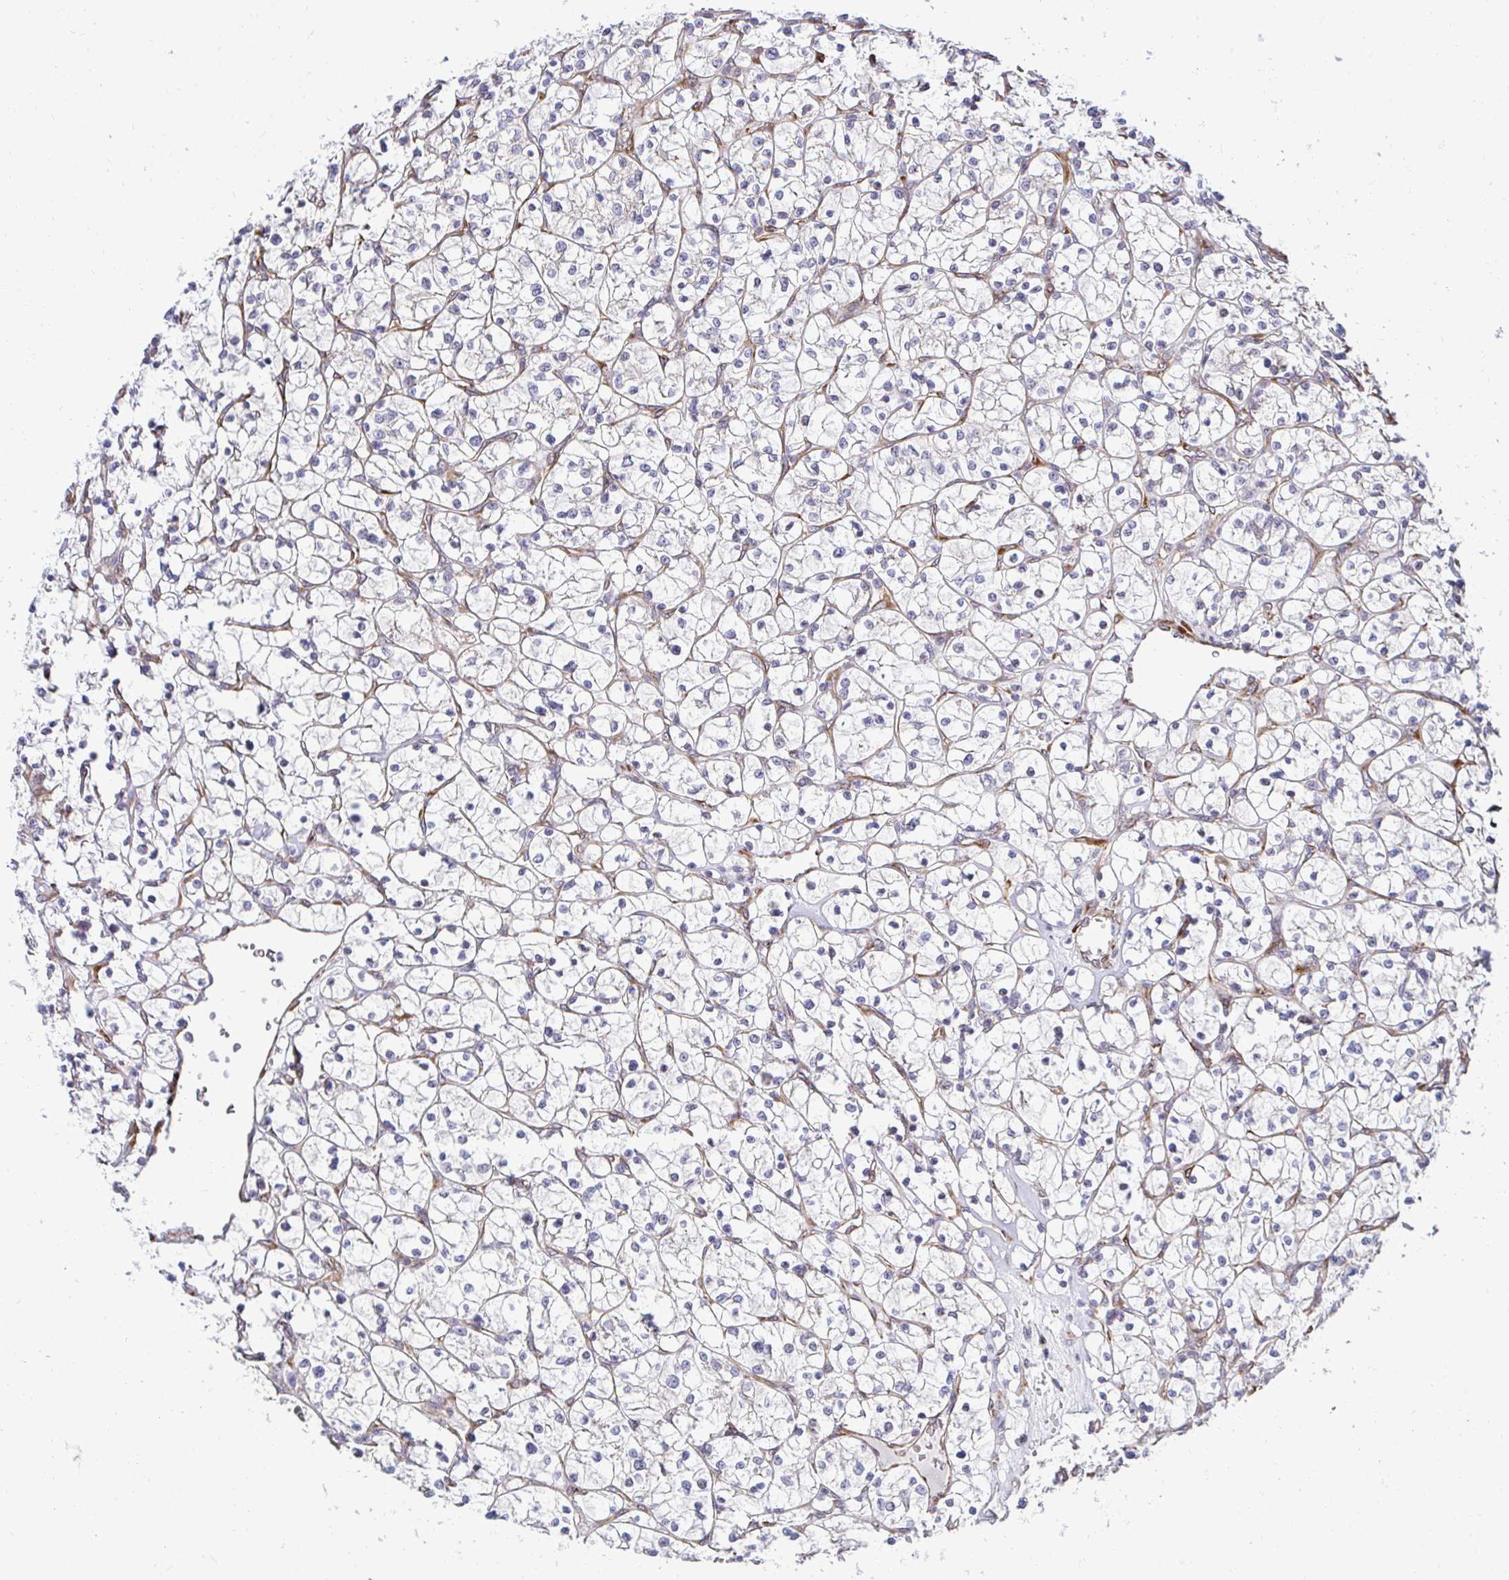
{"staining": {"intensity": "weak", "quantity": "<25%", "location": "cytoplasmic/membranous"}, "tissue": "renal cancer", "cell_type": "Tumor cells", "image_type": "cancer", "snomed": [{"axis": "morphology", "description": "Adenocarcinoma, NOS"}, {"axis": "topography", "description": "Kidney"}], "caption": "Immunohistochemistry image of neoplastic tissue: renal adenocarcinoma stained with DAB reveals no significant protein positivity in tumor cells. (DAB (3,3'-diaminobenzidine) immunohistochemistry, high magnification).", "gene": "HPS1", "patient": {"sex": "female", "age": 64}}